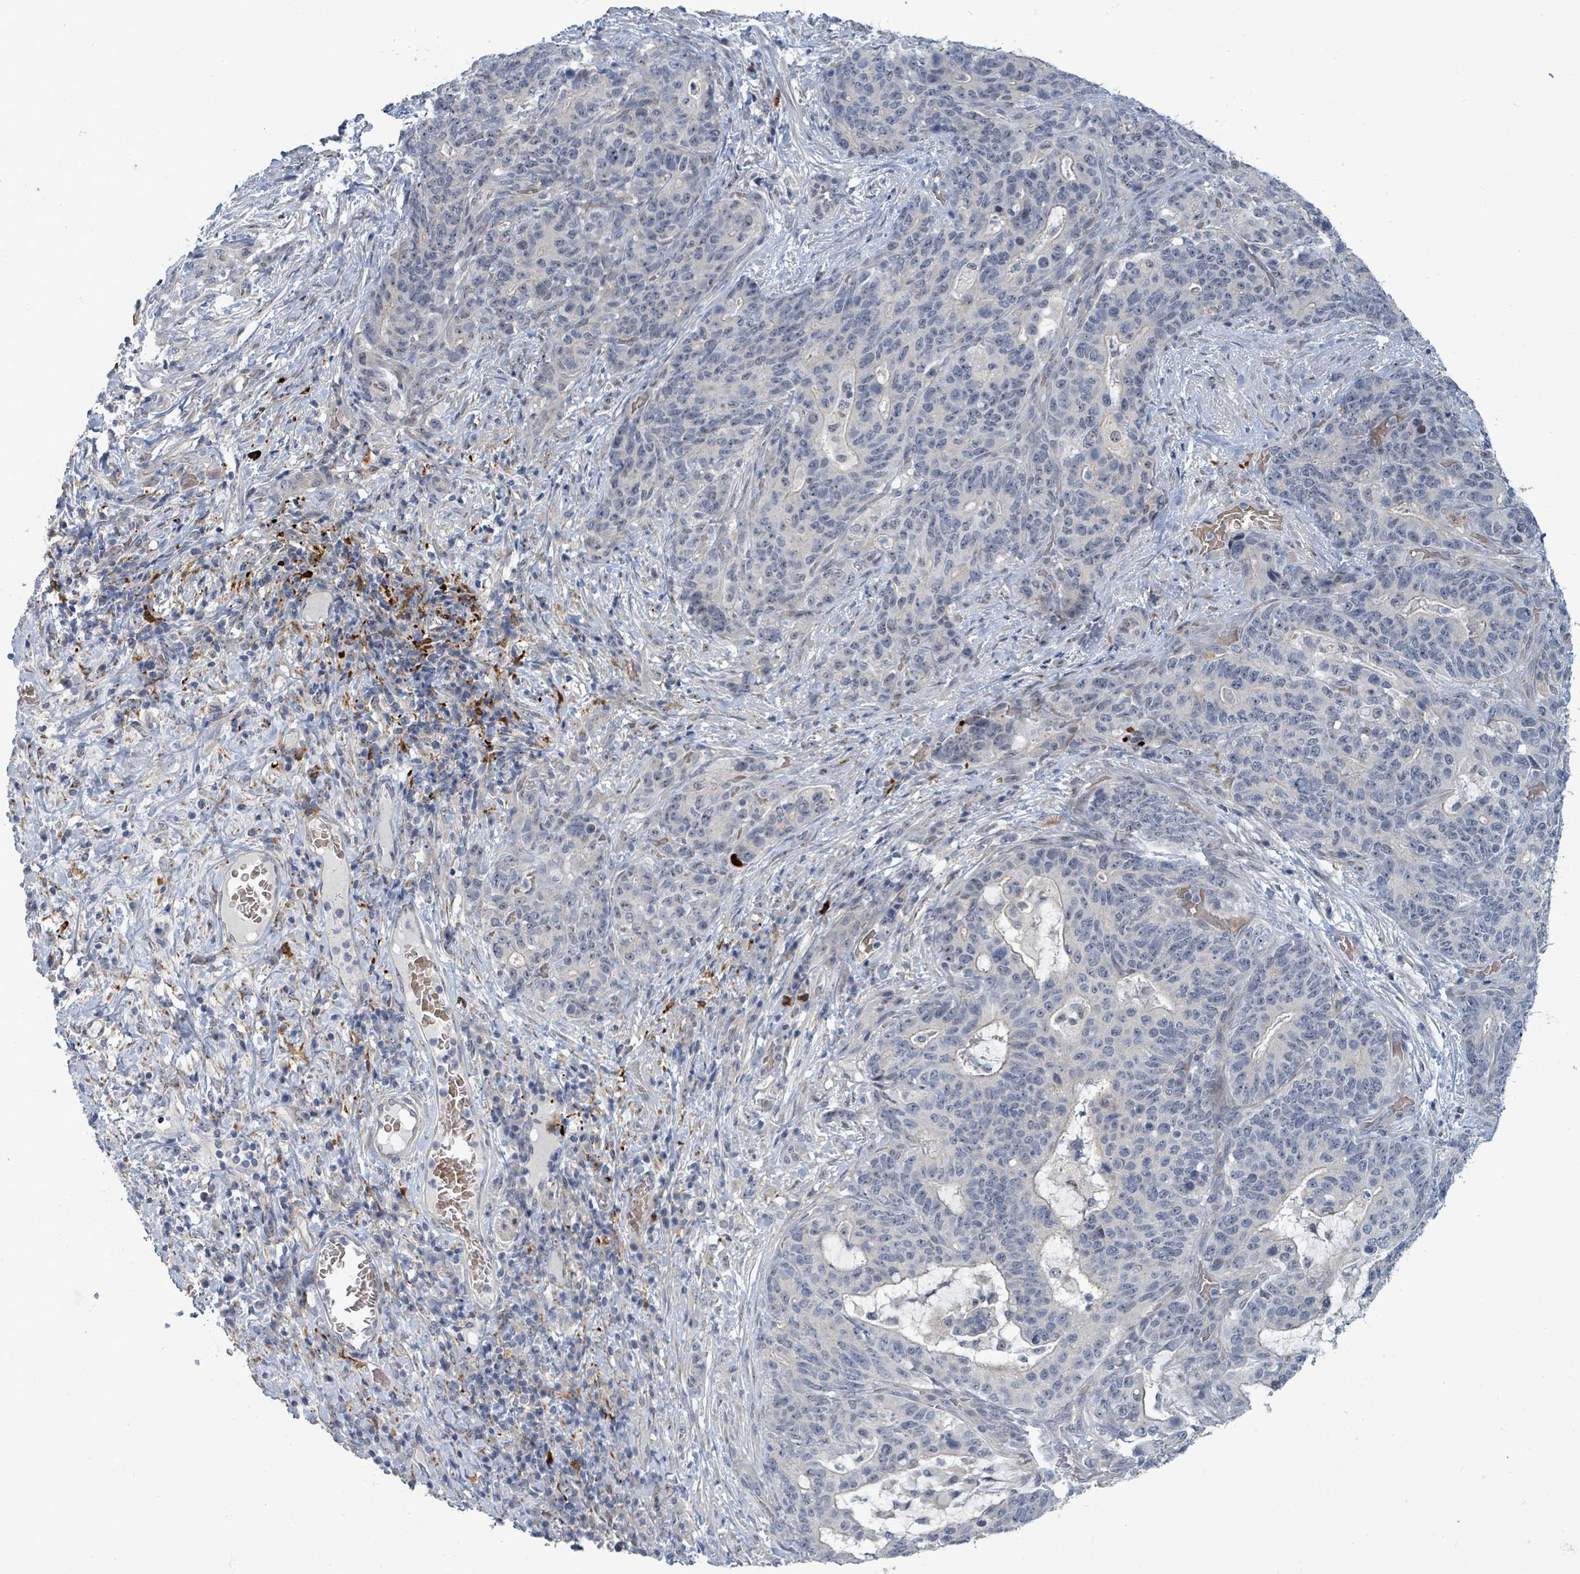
{"staining": {"intensity": "negative", "quantity": "none", "location": "none"}, "tissue": "stomach cancer", "cell_type": "Tumor cells", "image_type": "cancer", "snomed": [{"axis": "morphology", "description": "Normal tissue, NOS"}, {"axis": "morphology", "description": "Adenocarcinoma, NOS"}, {"axis": "topography", "description": "Stomach"}], "caption": "Stomach adenocarcinoma was stained to show a protein in brown. There is no significant positivity in tumor cells.", "gene": "TRDMT1", "patient": {"sex": "female", "age": 64}}